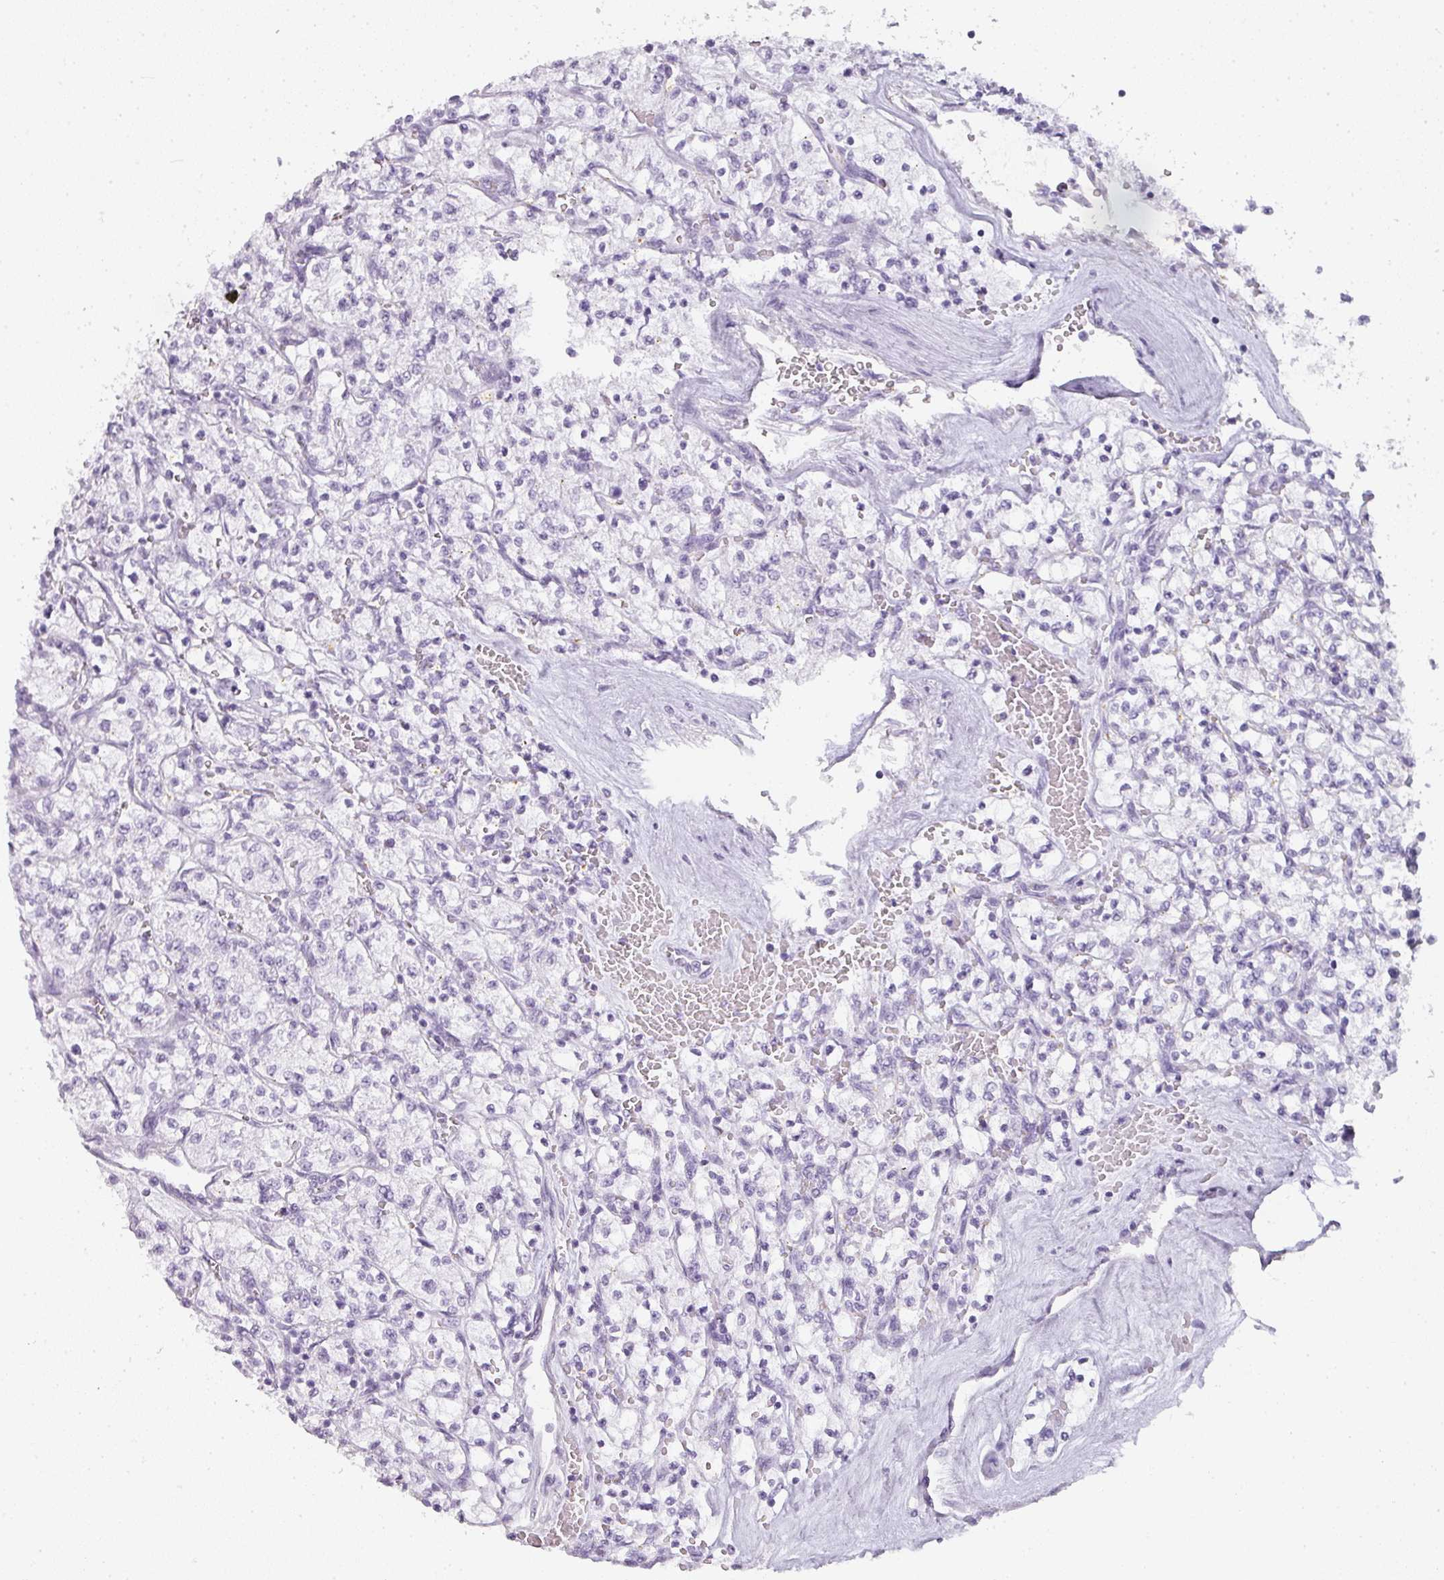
{"staining": {"intensity": "negative", "quantity": "none", "location": "none"}, "tissue": "renal cancer", "cell_type": "Tumor cells", "image_type": "cancer", "snomed": [{"axis": "morphology", "description": "Adenocarcinoma, NOS"}, {"axis": "topography", "description": "Kidney"}], "caption": "This is an immunohistochemistry micrograph of renal adenocarcinoma. There is no positivity in tumor cells.", "gene": "TMEM42", "patient": {"sex": "female", "age": 64}}